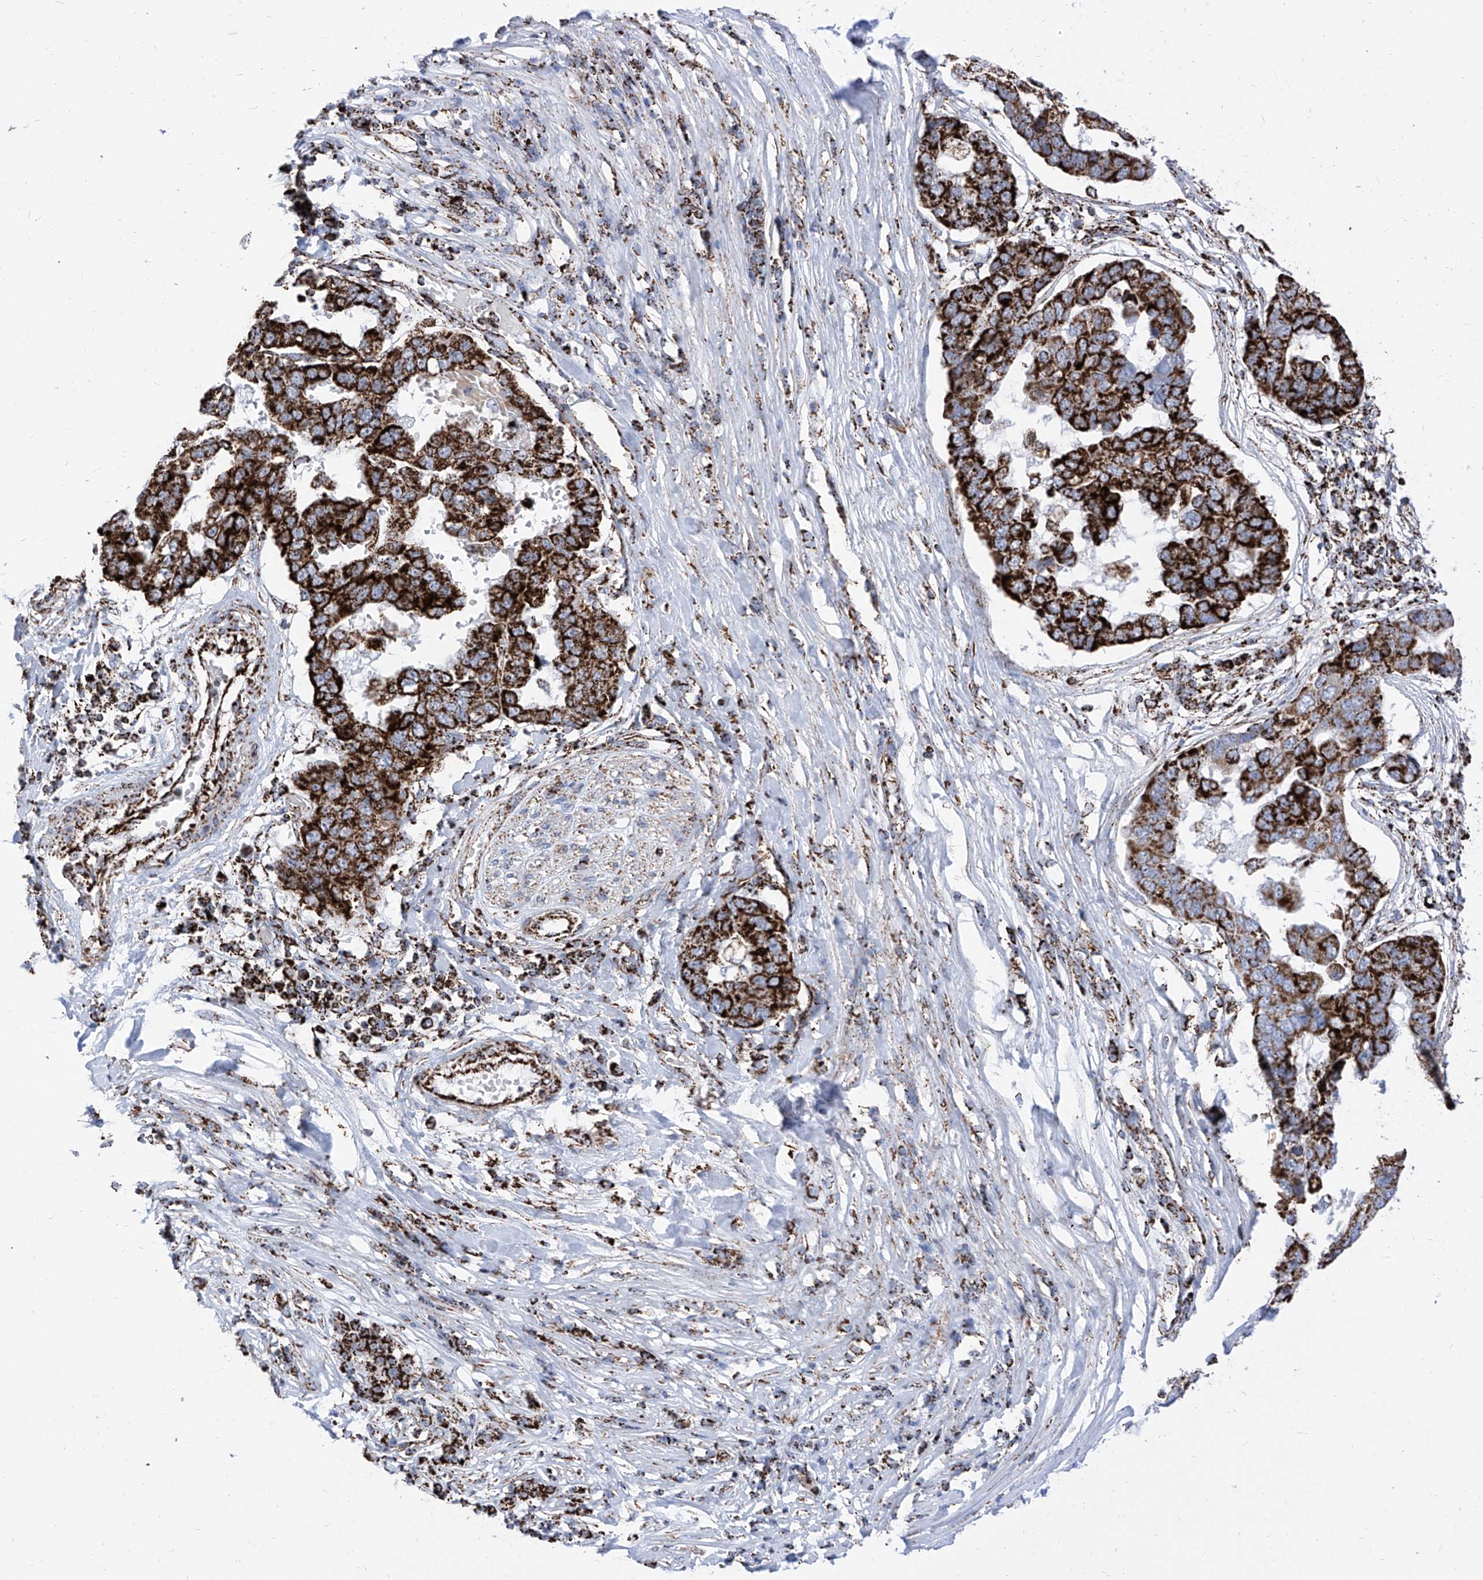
{"staining": {"intensity": "strong", "quantity": ">75%", "location": "cytoplasmic/membranous"}, "tissue": "pancreatic cancer", "cell_type": "Tumor cells", "image_type": "cancer", "snomed": [{"axis": "morphology", "description": "Adenocarcinoma, NOS"}, {"axis": "topography", "description": "Pancreas"}], "caption": "This micrograph shows pancreatic cancer (adenocarcinoma) stained with immunohistochemistry (IHC) to label a protein in brown. The cytoplasmic/membranous of tumor cells show strong positivity for the protein. Nuclei are counter-stained blue.", "gene": "COX5B", "patient": {"sex": "female", "age": 61}}